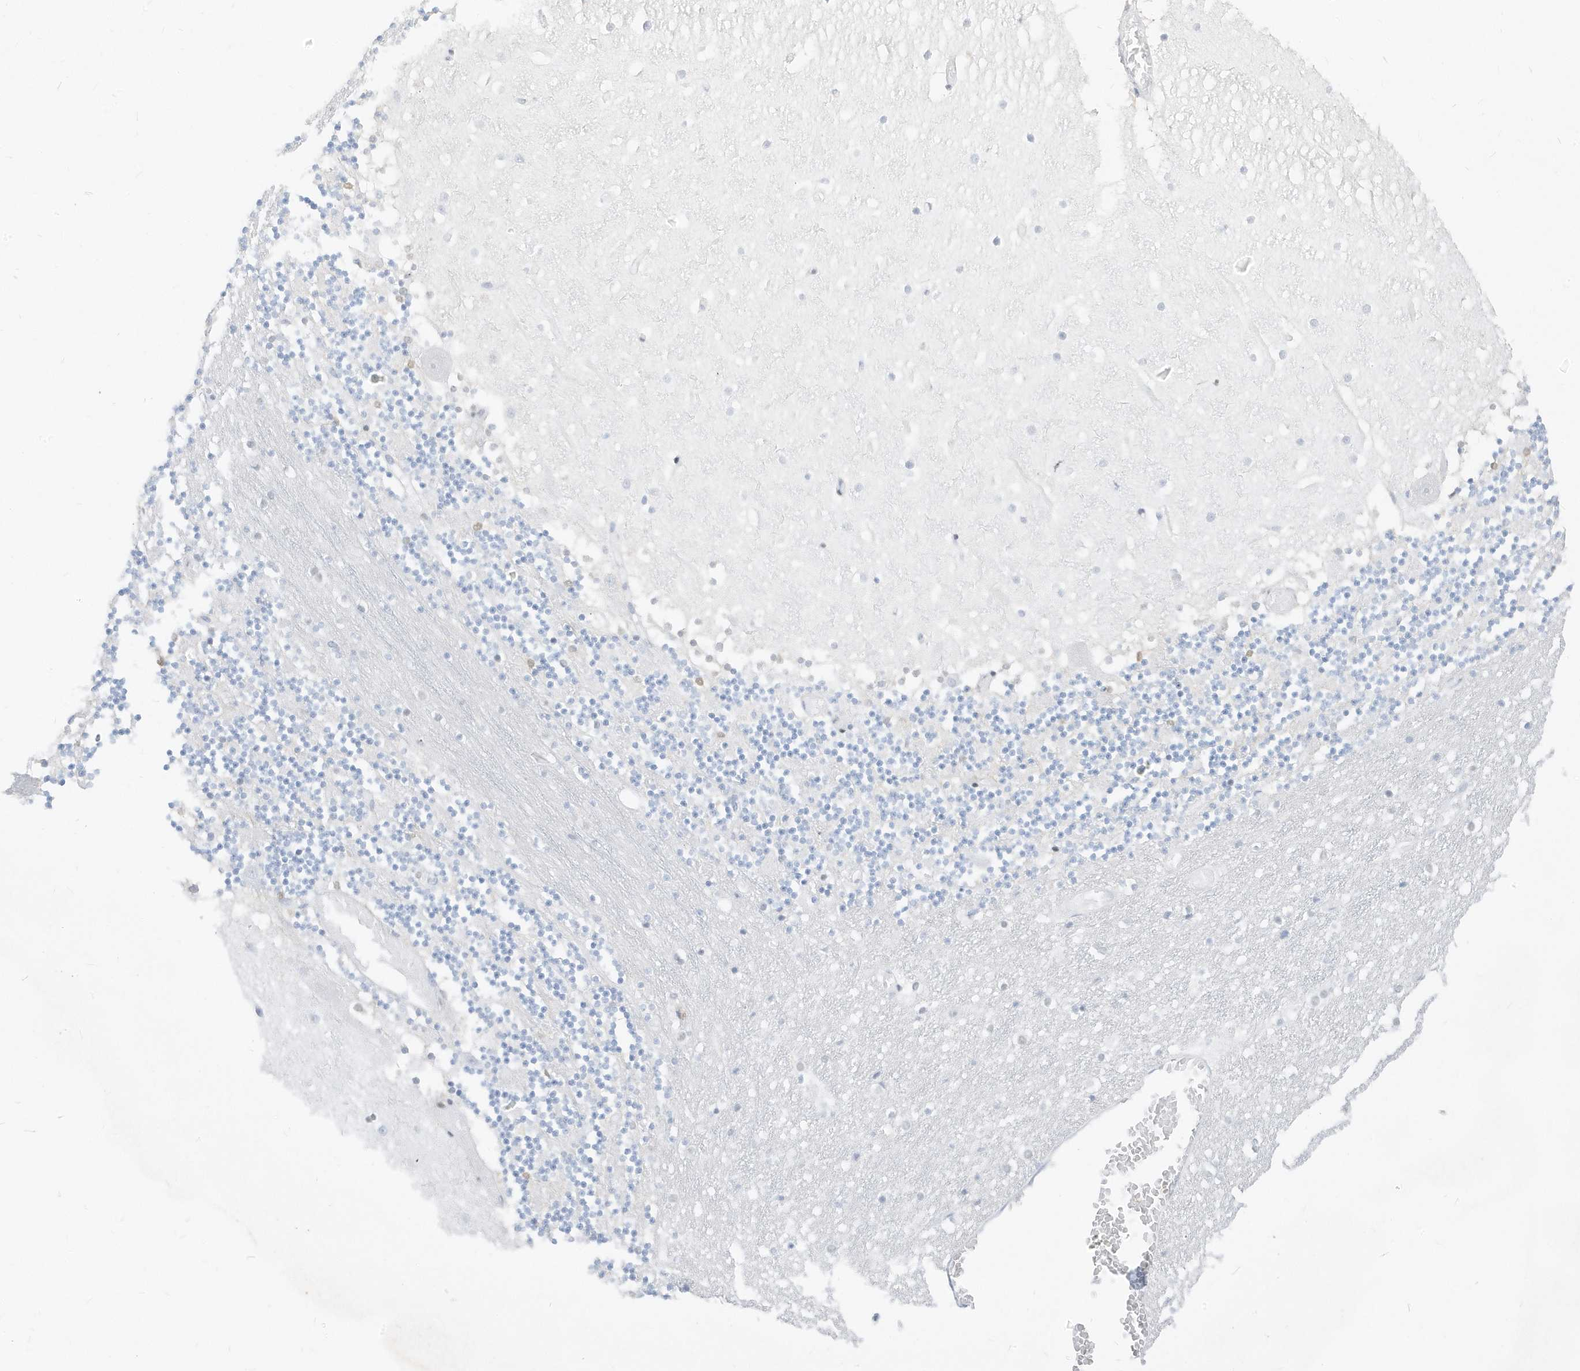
{"staining": {"intensity": "weak", "quantity": "<25%", "location": "nuclear"}, "tissue": "cerebellum", "cell_type": "Cells in granular layer", "image_type": "normal", "snomed": [{"axis": "morphology", "description": "Normal tissue, NOS"}, {"axis": "topography", "description": "Cerebellum"}], "caption": "Unremarkable cerebellum was stained to show a protein in brown. There is no significant positivity in cells in granular layer.", "gene": "PLEKHN1", "patient": {"sex": "female", "age": 28}}